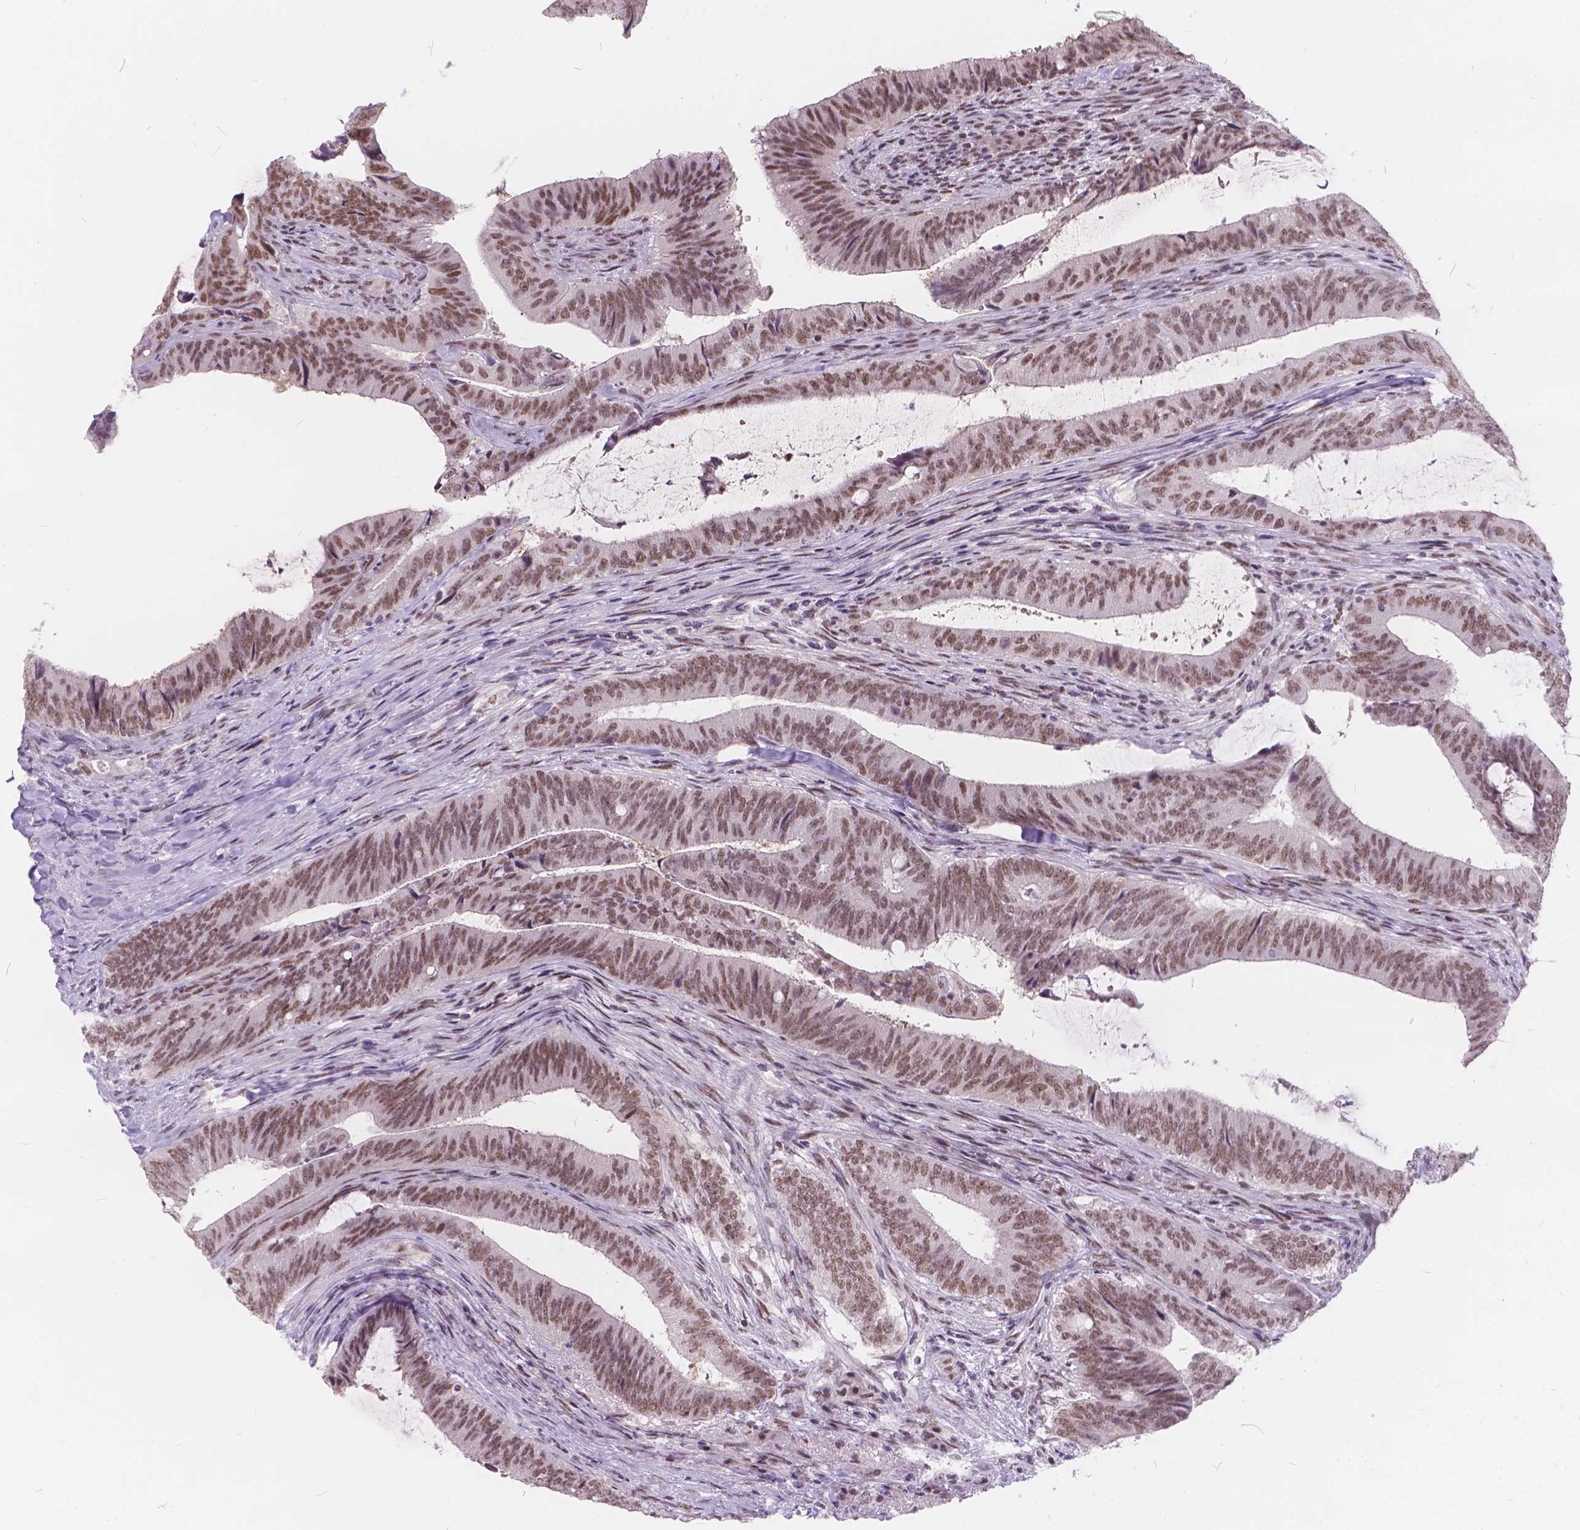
{"staining": {"intensity": "weak", "quantity": ">75%", "location": "nuclear"}, "tissue": "colorectal cancer", "cell_type": "Tumor cells", "image_type": "cancer", "snomed": [{"axis": "morphology", "description": "Adenocarcinoma, NOS"}, {"axis": "topography", "description": "Colon"}], "caption": "Brown immunohistochemical staining in human colorectal adenocarcinoma shows weak nuclear positivity in approximately >75% of tumor cells. Immunohistochemistry stains the protein of interest in brown and the nuclei are stained blue.", "gene": "FAM53A", "patient": {"sex": "female", "age": 43}}